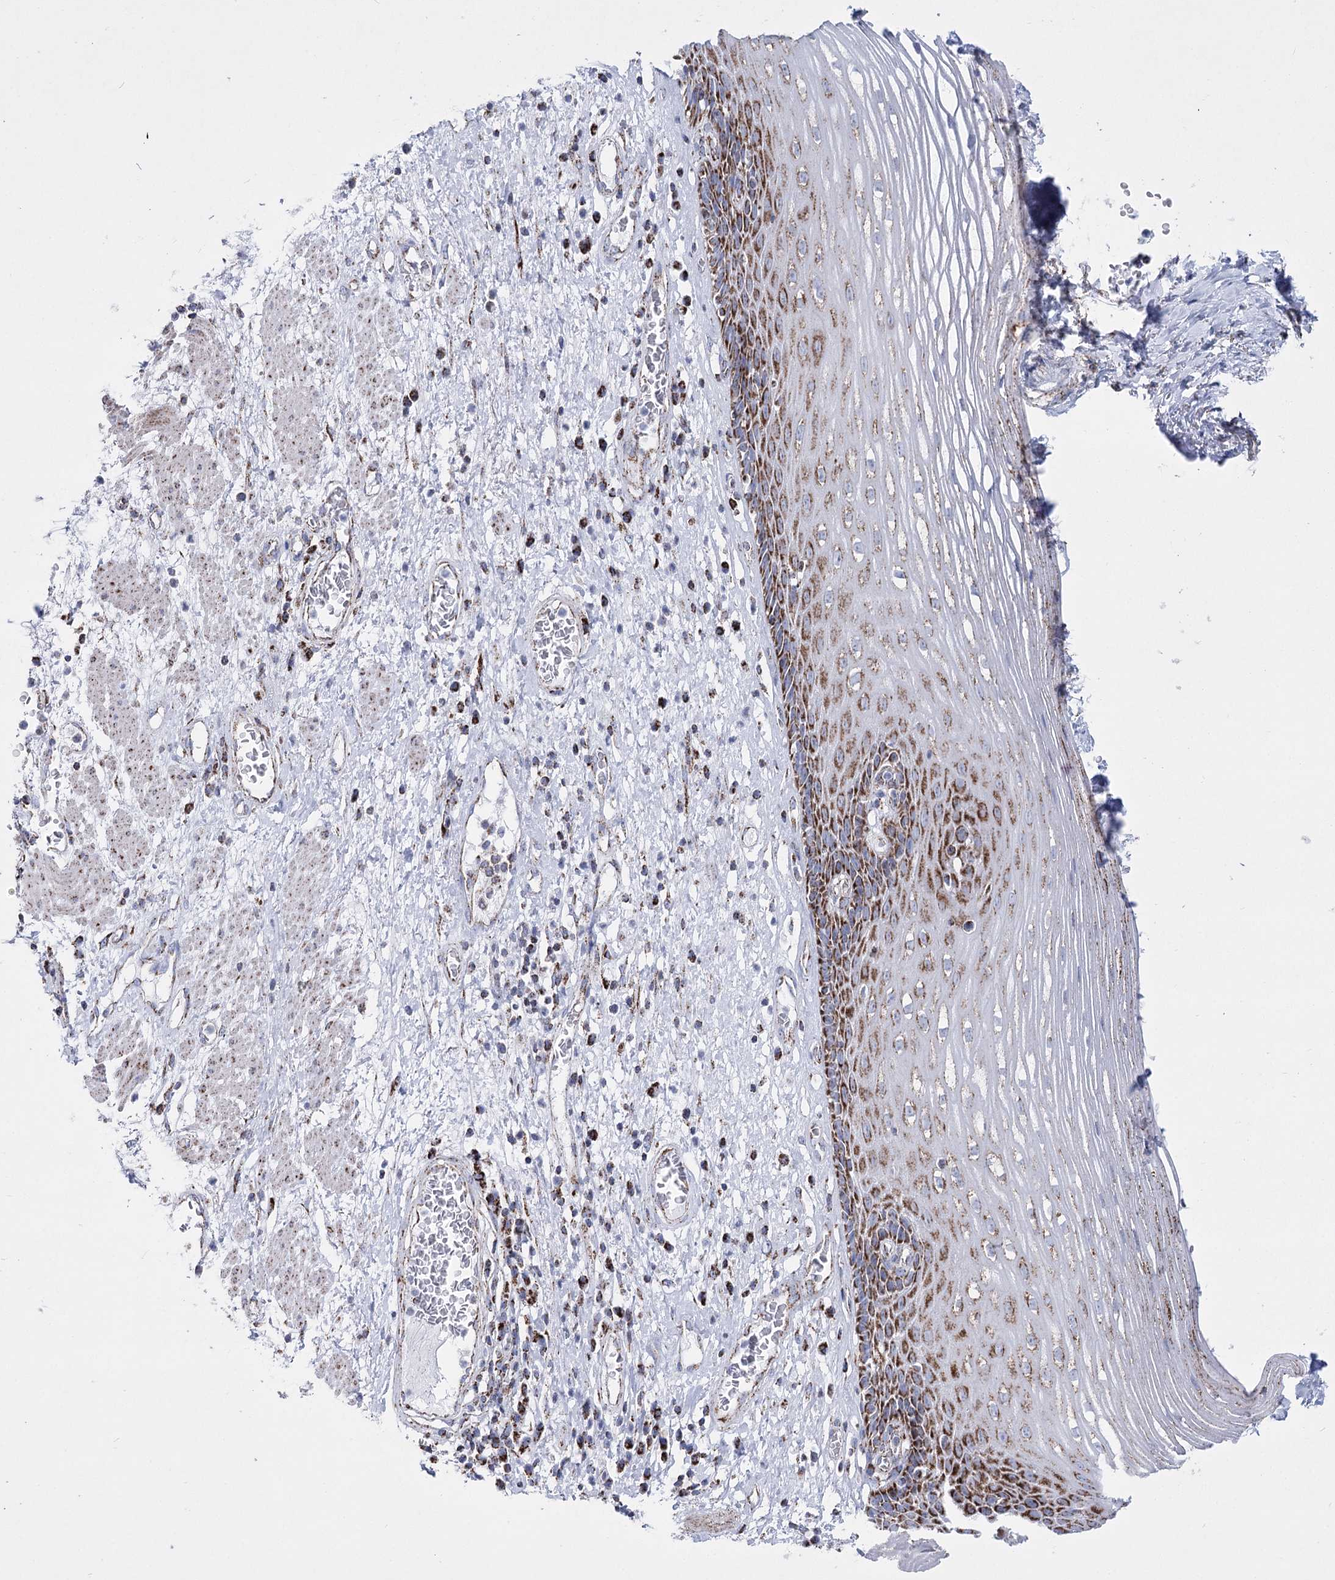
{"staining": {"intensity": "strong", "quantity": "25%-75%", "location": "cytoplasmic/membranous"}, "tissue": "esophagus", "cell_type": "Squamous epithelial cells", "image_type": "normal", "snomed": [{"axis": "morphology", "description": "Normal tissue, NOS"}, {"axis": "morphology", "description": "Adenocarcinoma, NOS"}, {"axis": "topography", "description": "Esophagus"}], "caption": "Immunohistochemistry micrograph of normal esophagus: human esophagus stained using immunohistochemistry reveals high levels of strong protein expression localized specifically in the cytoplasmic/membranous of squamous epithelial cells, appearing as a cytoplasmic/membranous brown color.", "gene": "PDHB", "patient": {"sex": "male", "age": 62}}